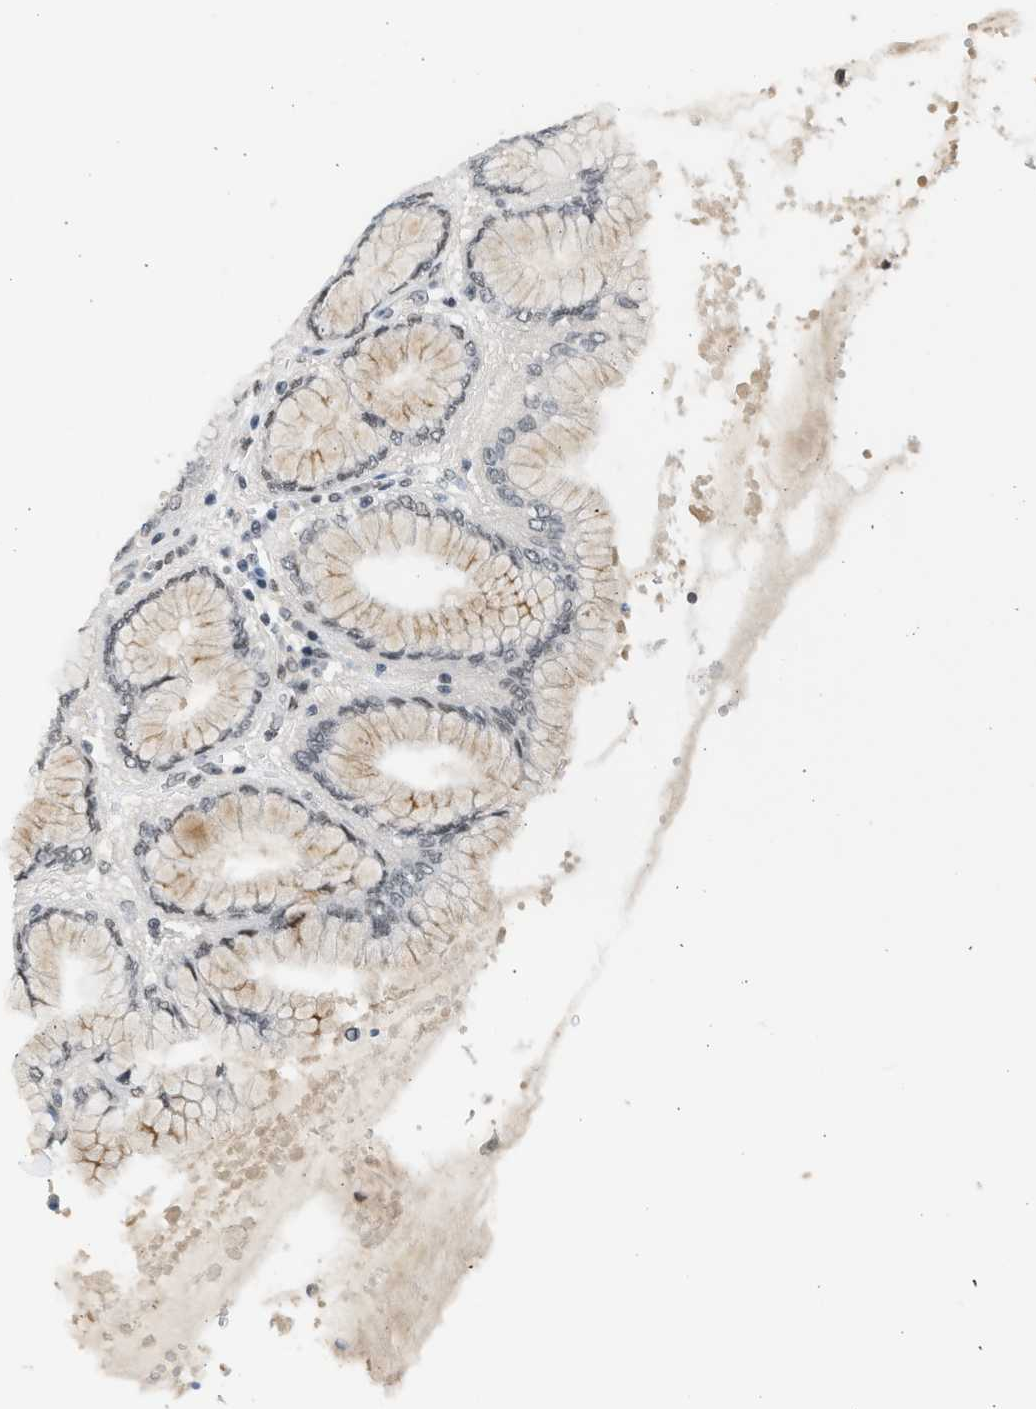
{"staining": {"intensity": "moderate", "quantity": ">75%", "location": "nuclear"}, "tissue": "stomach", "cell_type": "Glandular cells", "image_type": "normal", "snomed": [{"axis": "morphology", "description": "Normal tissue, NOS"}, {"axis": "topography", "description": "Stomach"}, {"axis": "topography", "description": "Stomach, lower"}], "caption": "Benign stomach was stained to show a protein in brown. There is medium levels of moderate nuclear staining in about >75% of glandular cells.", "gene": "HIPK1", "patient": {"sex": "female", "age": 56}}